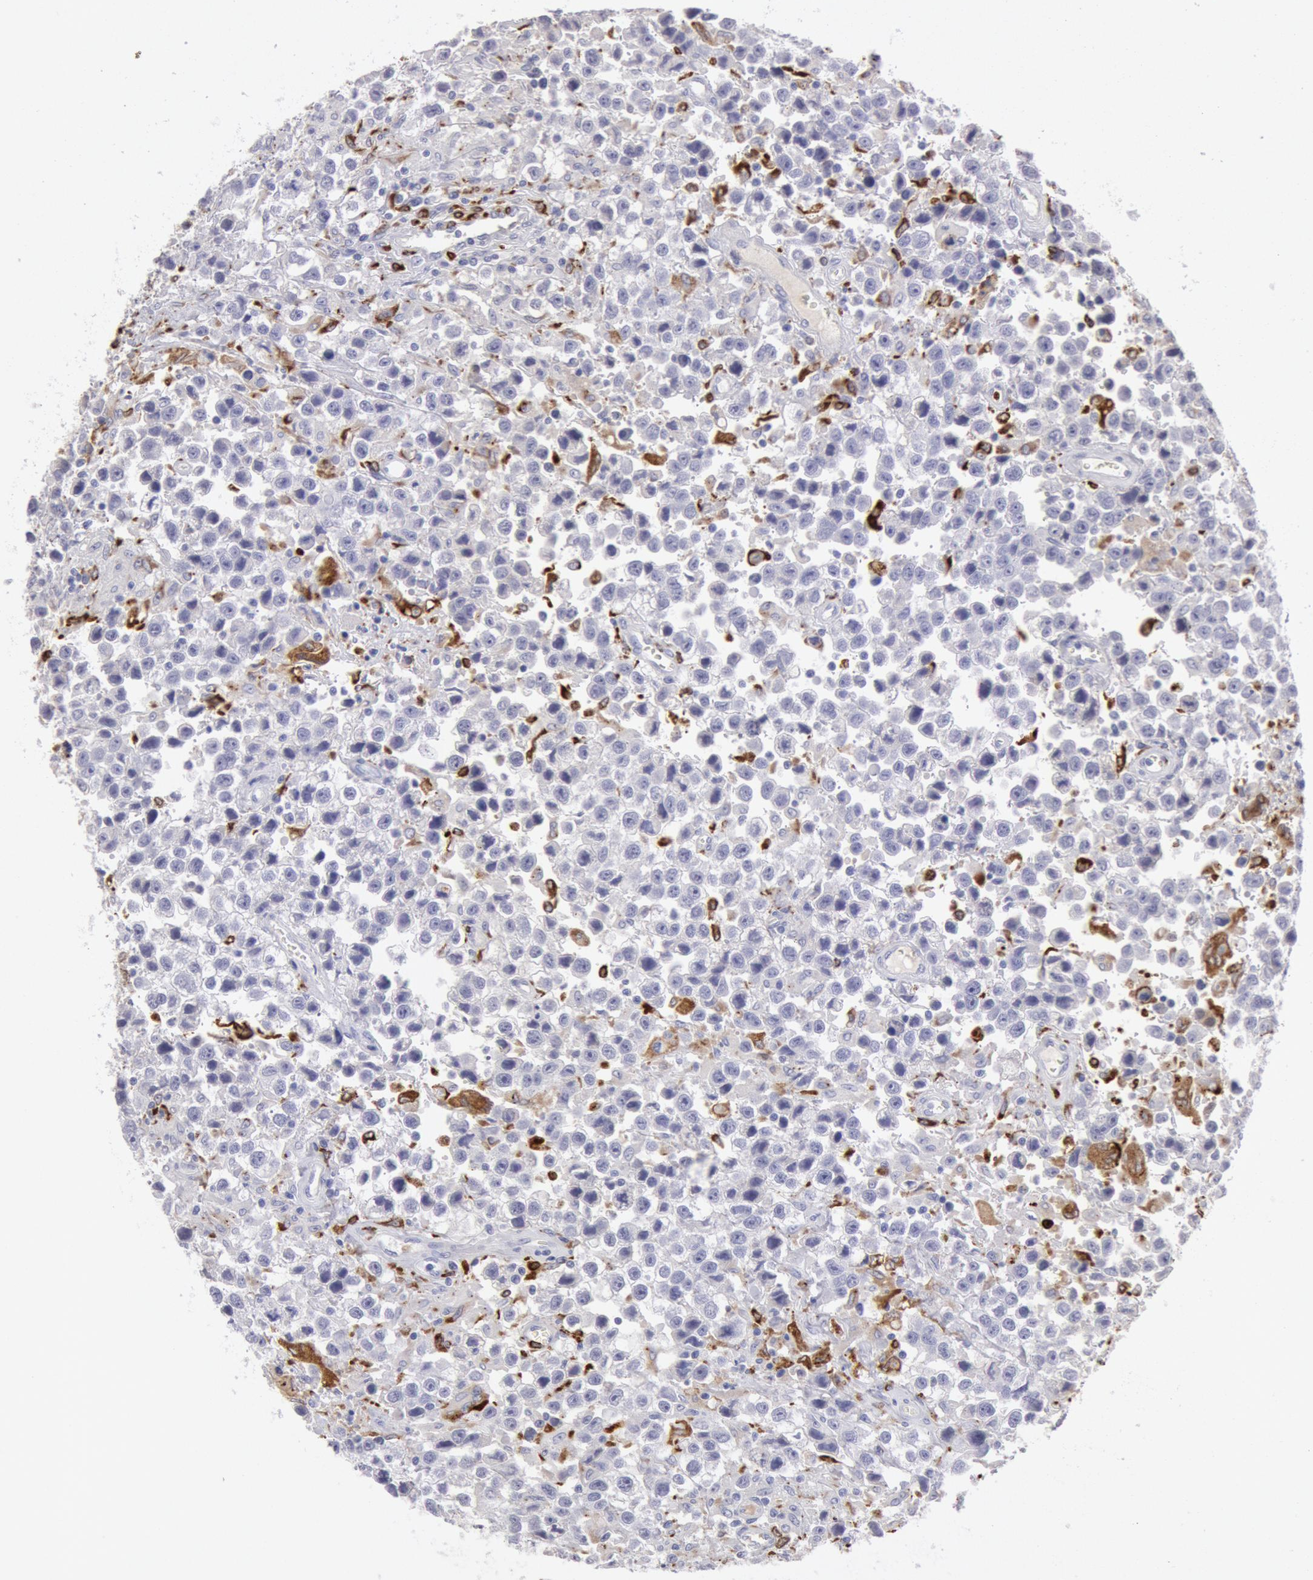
{"staining": {"intensity": "negative", "quantity": "none", "location": "none"}, "tissue": "testis cancer", "cell_type": "Tumor cells", "image_type": "cancer", "snomed": [{"axis": "morphology", "description": "Seminoma, NOS"}, {"axis": "topography", "description": "Testis"}], "caption": "DAB immunohistochemical staining of human testis cancer (seminoma) exhibits no significant positivity in tumor cells.", "gene": "FCN1", "patient": {"sex": "male", "age": 43}}